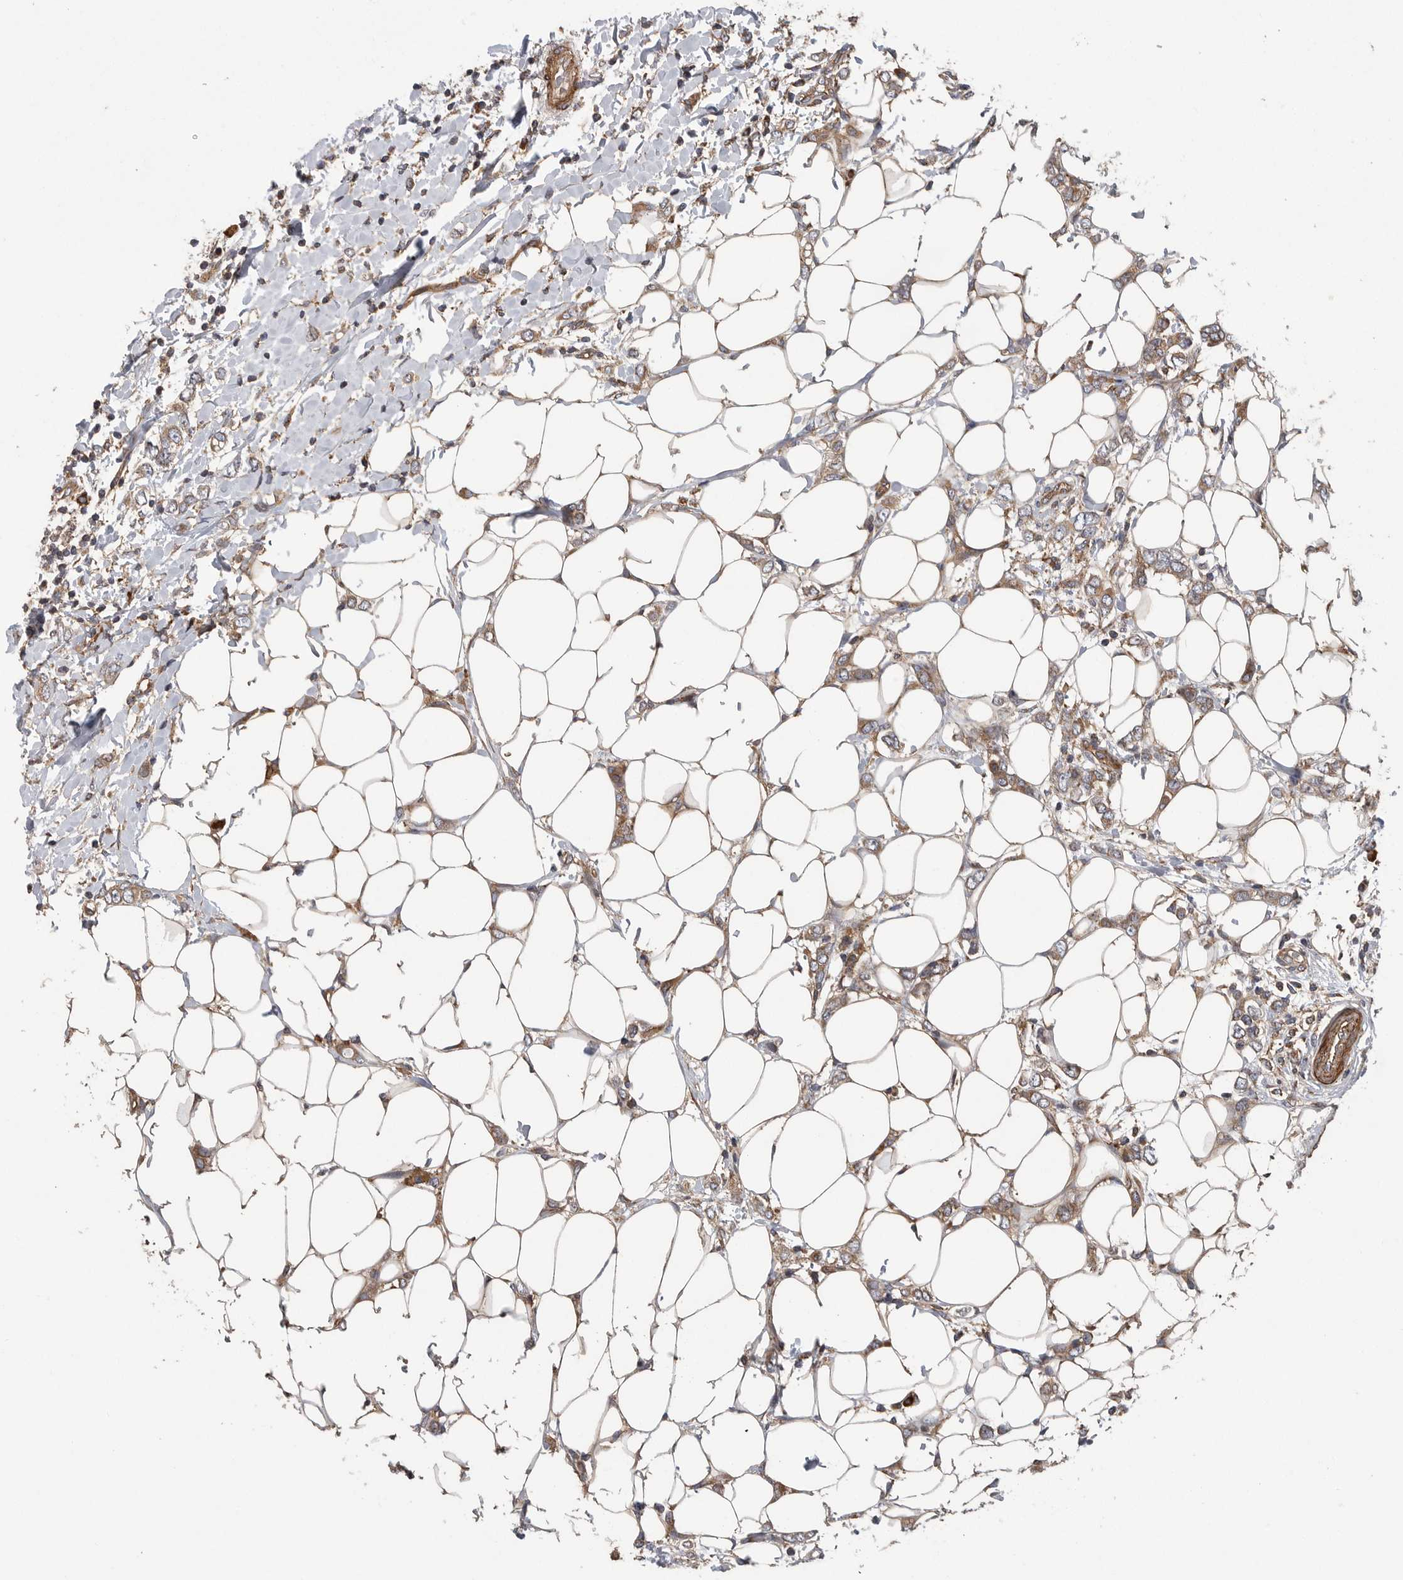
{"staining": {"intensity": "moderate", "quantity": ">75%", "location": "cytoplasmic/membranous"}, "tissue": "breast cancer", "cell_type": "Tumor cells", "image_type": "cancer", "snomed": [{"axis": "morphology", "description": "Normal tissue, NOS"}, {"axis": "morphology", "description": "Lobular carcinoma"}, {"axis": "topography", "description": "Breast"}], "caption": "Immunohistochemistry (IHC) histopathology image of neoplastic tissue: breast lobular carcinoma stained using IHC demonstrates medium levels of moderate protein expression localized specifically in the cytoplasmic/membranous of tumor cells, appearing as a cytoplasmic/membranous brown color.", "gene": "OXR1", "patient": {"sex": "female", "age": 47}}